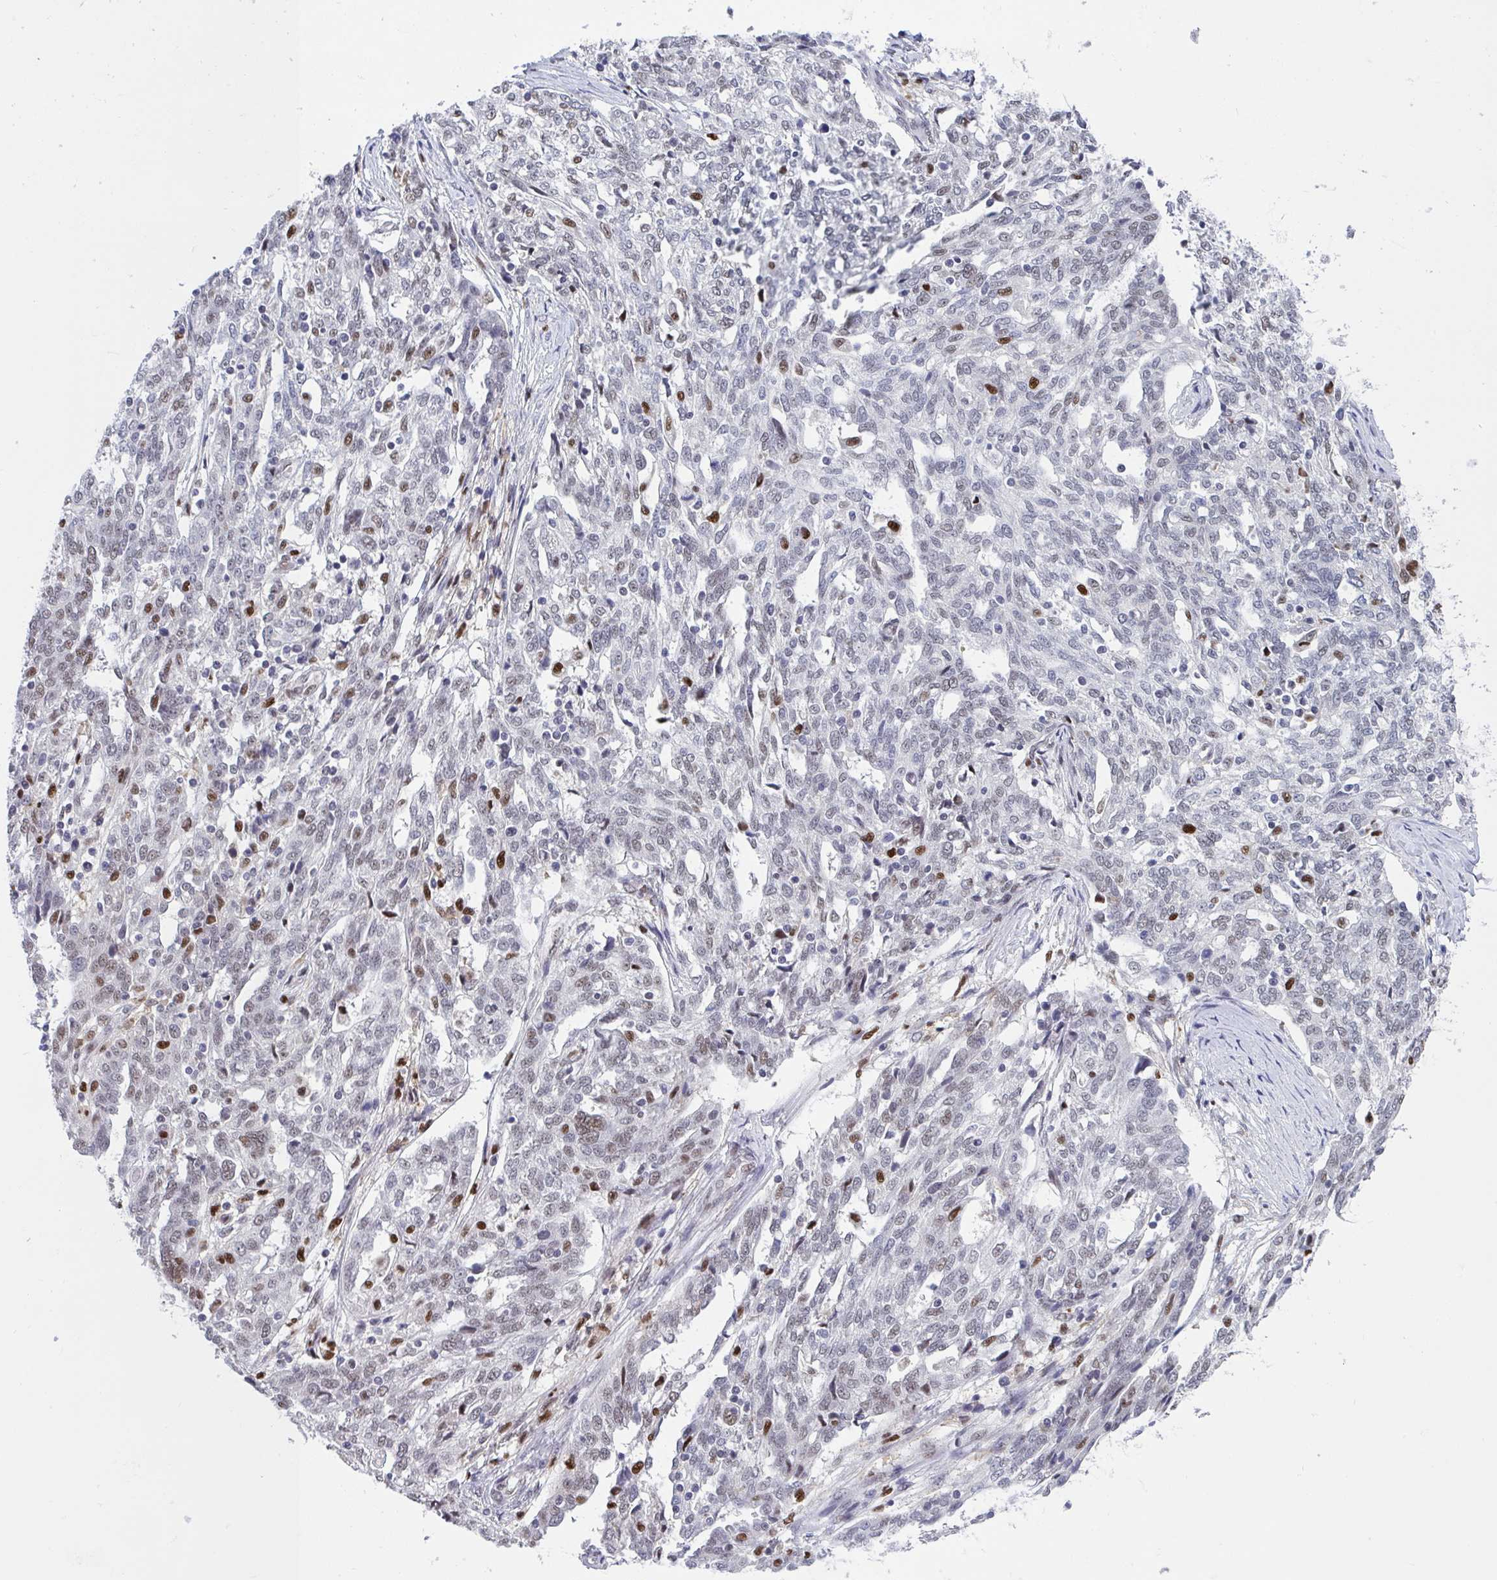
{"staining": {"intensity": "weak", "quantity": "<25%", "location": "nuclear"}, "tissue": "ovarian cancer", "cell_type": "Tumor cells", "image_type": "cancer", "snomed": [{"axis": "morphology", "description": "Cystadenocarcinoma, serous, NOS"}, {"axis": "topography", "description": "Ovary"}], "caption": "This image is of ovarian cancer (serous cystadenocarcinoma) stained with IHC to label a protein in brown with the nuclei are counter-stained blue. There is no positivity in tumor cells. (Immunohistochemistry, brightfield microscopy, high magnification).", "gene": "JDP2", "patient": {"sex": "female", "age": 67}}